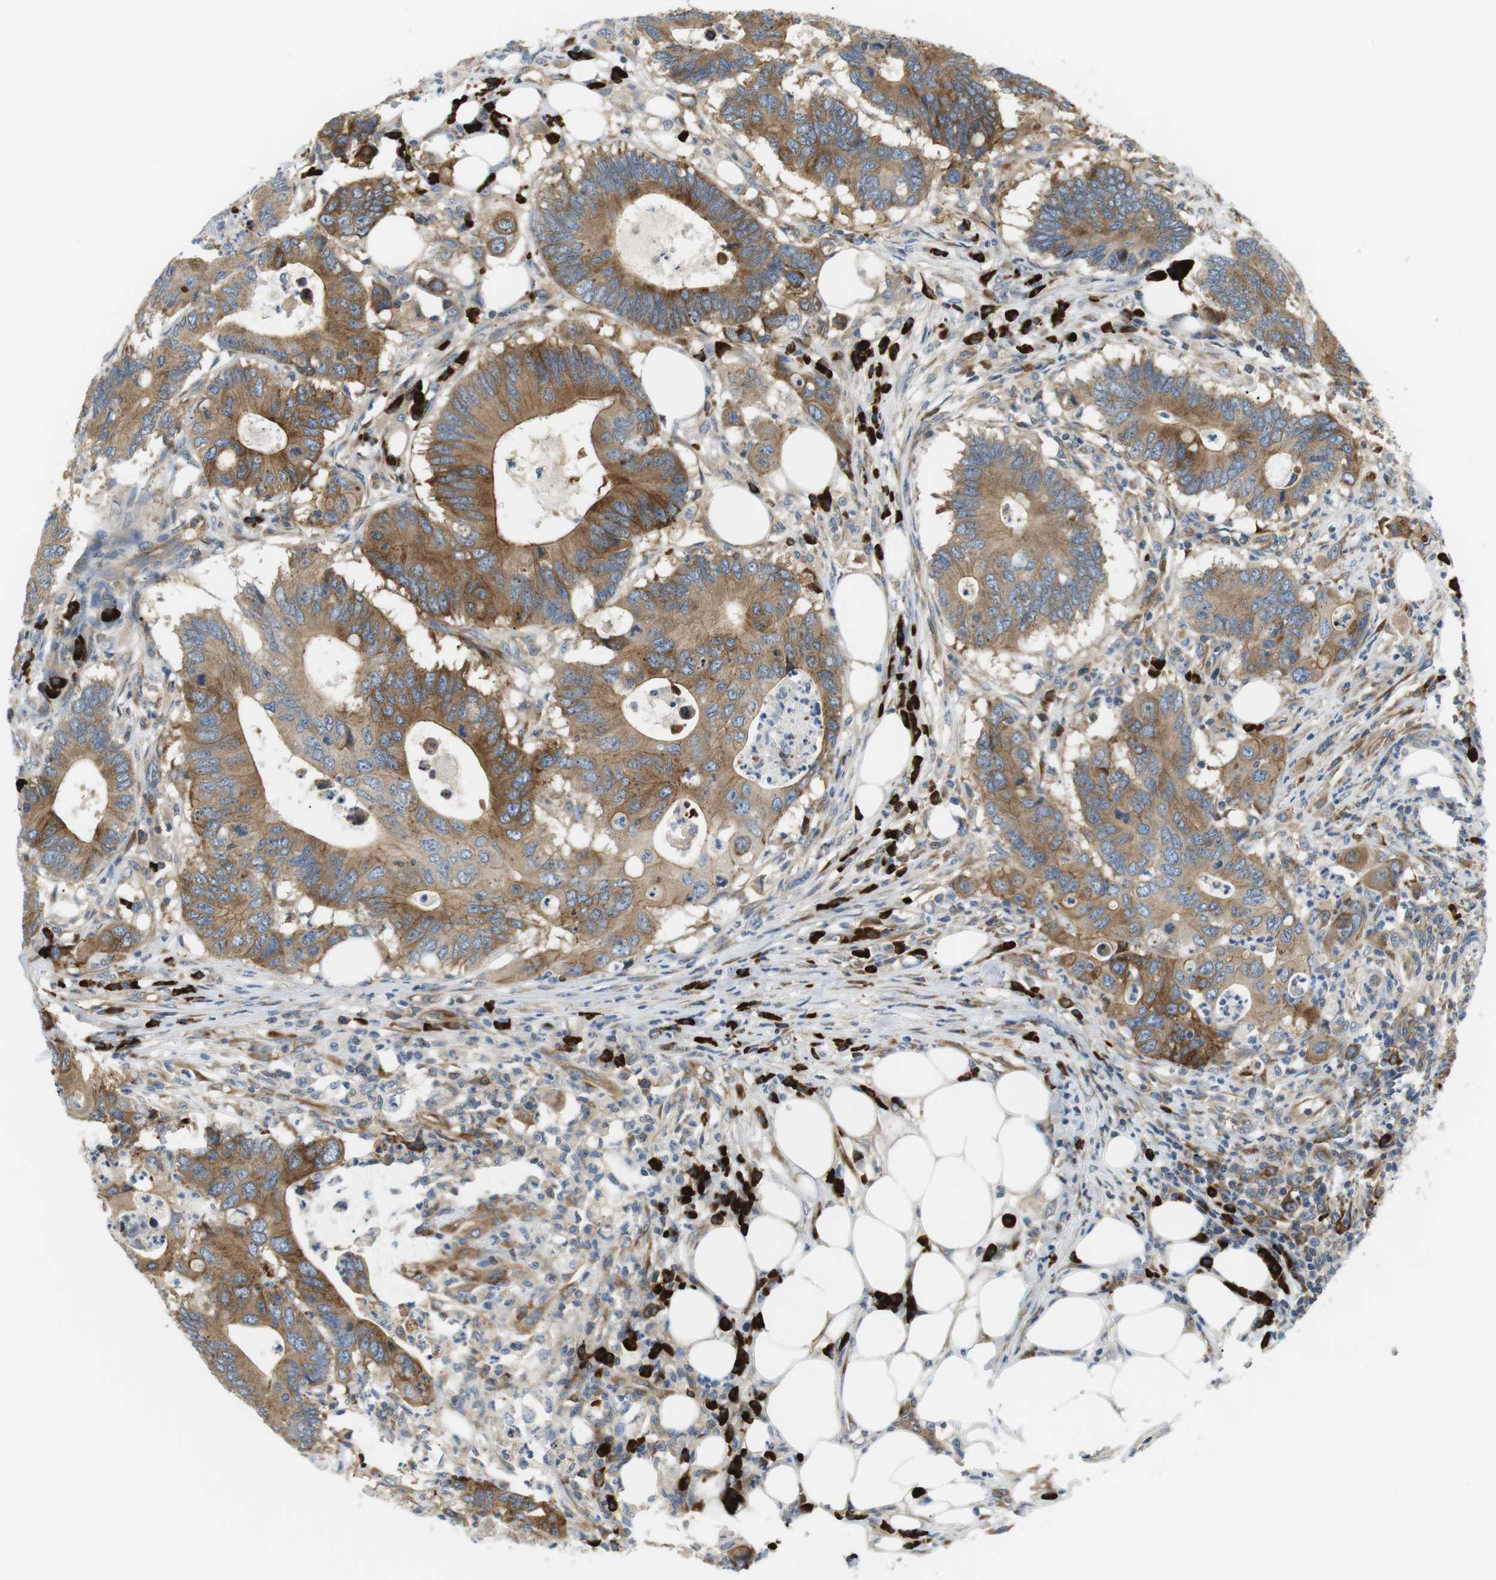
{"staining": {"intensity": "moderate", "quantity": ">75%", "location": "cytoplasmic/membranous"}, "tissue": "colorectal cancer", "cell_type": "Tumor cells", "image_type": "cancer", "snomed": [{"axis": "morphology", "description": "Adenocarcinoma, NOS"}, {"axis": "topography", "description": "Colon"}], "caption": "Colorectal adenocarcinoma tissue shows moderate cytoplasmic/membranous staining in about >75% of tumor cells (DAB (3,3'-diaminobenzidine) IHC, brown staining for protein, blue staining for nuclei).", "gene": "TMEM200A", "patient": {"sex": "male", "age": 71}}